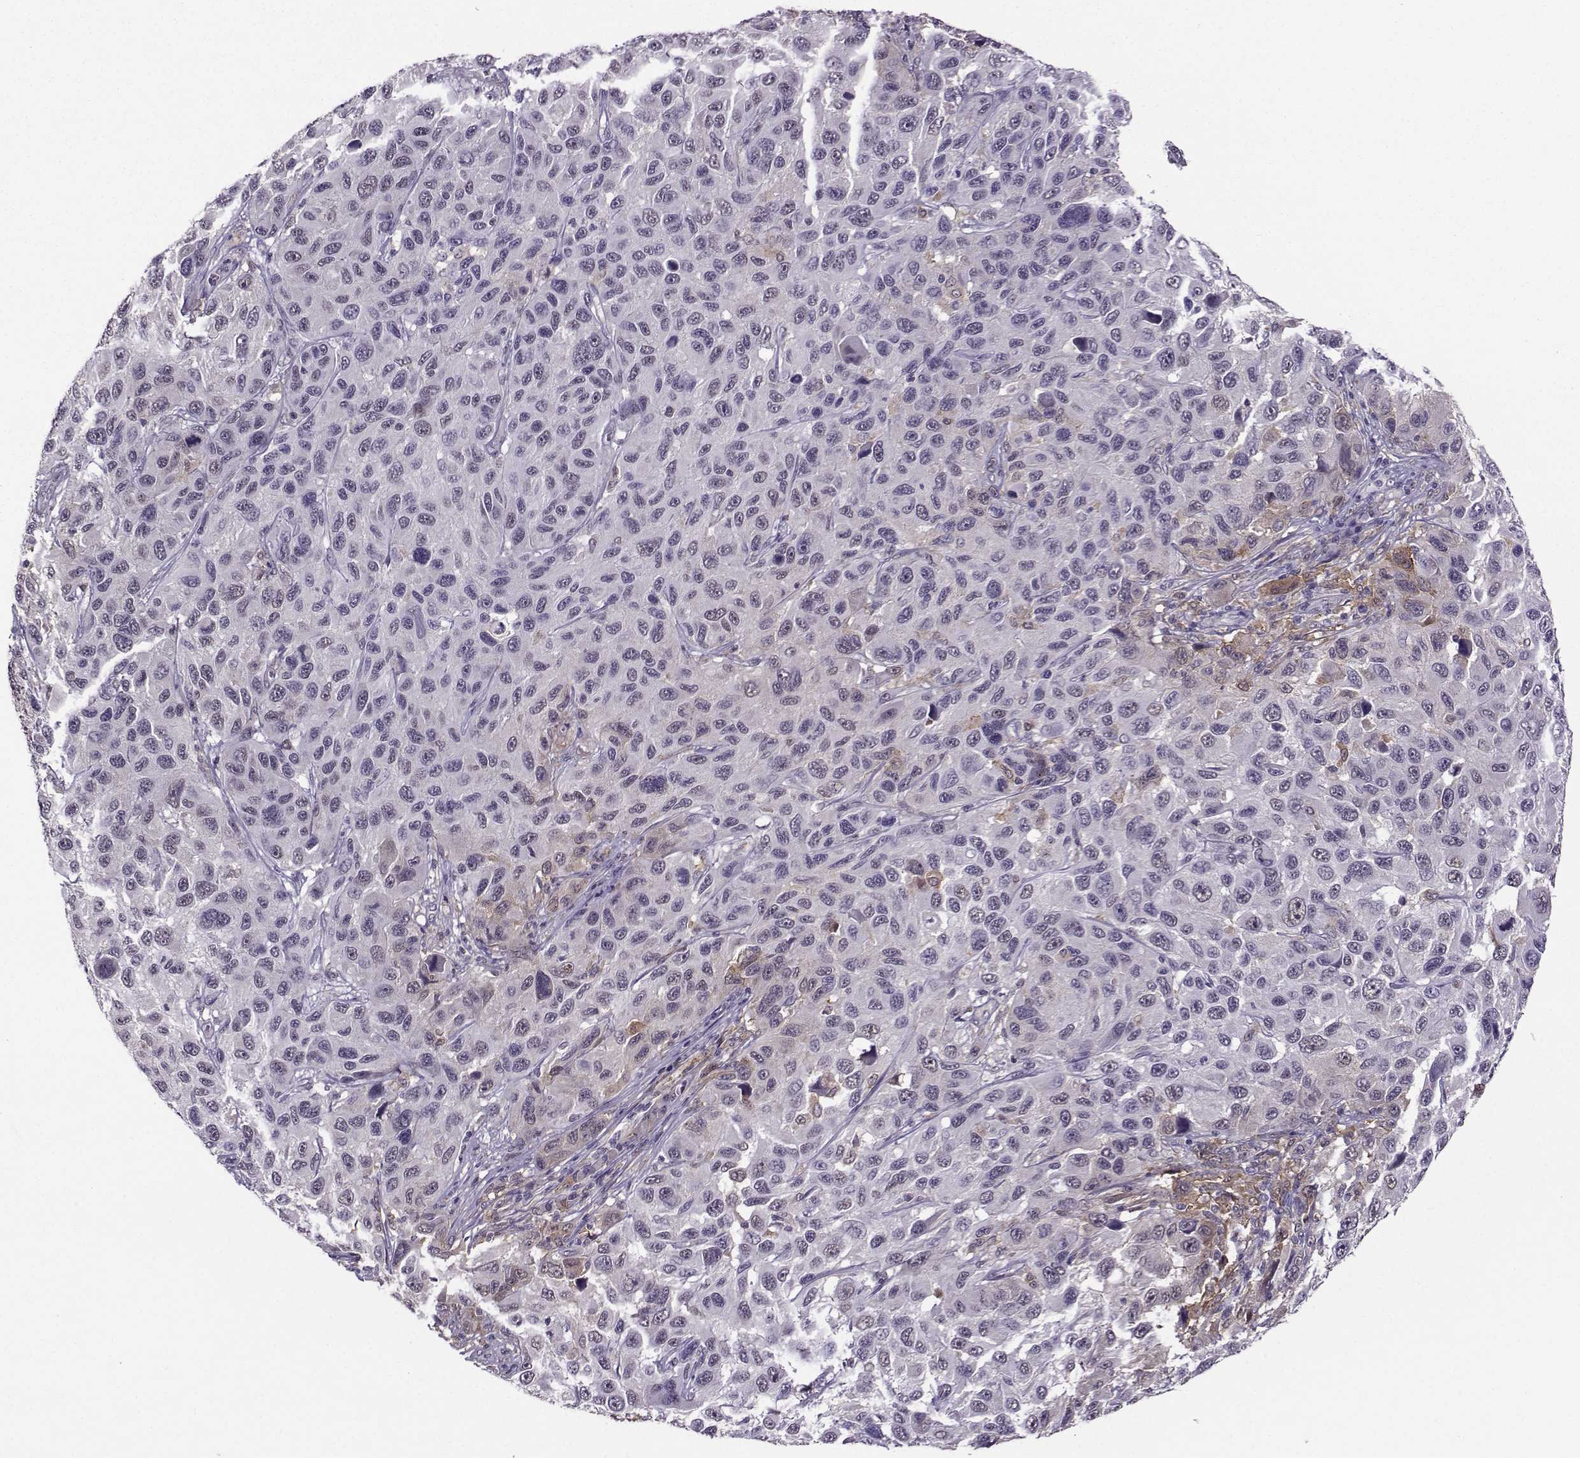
{"staining": {"intensity": "negative", "quantity": "none", "location": "none"}, "tissue": "melanoma", "cell_type": "Tumor cells", "image_type": "cancer", "snomed": [{"axis": "morphology", "description": "Malignant melanoma, NOS"}, {"axis": "topography", "description": "Skin"}], "caption": "High power microscopy micrograph of an immunohistochemistry (IHC) photomicrograph of melanoma, revealing no significant expression in tumor cells.", "gene": "DDX20", "patient": {"sex": "male", "age": 53}}